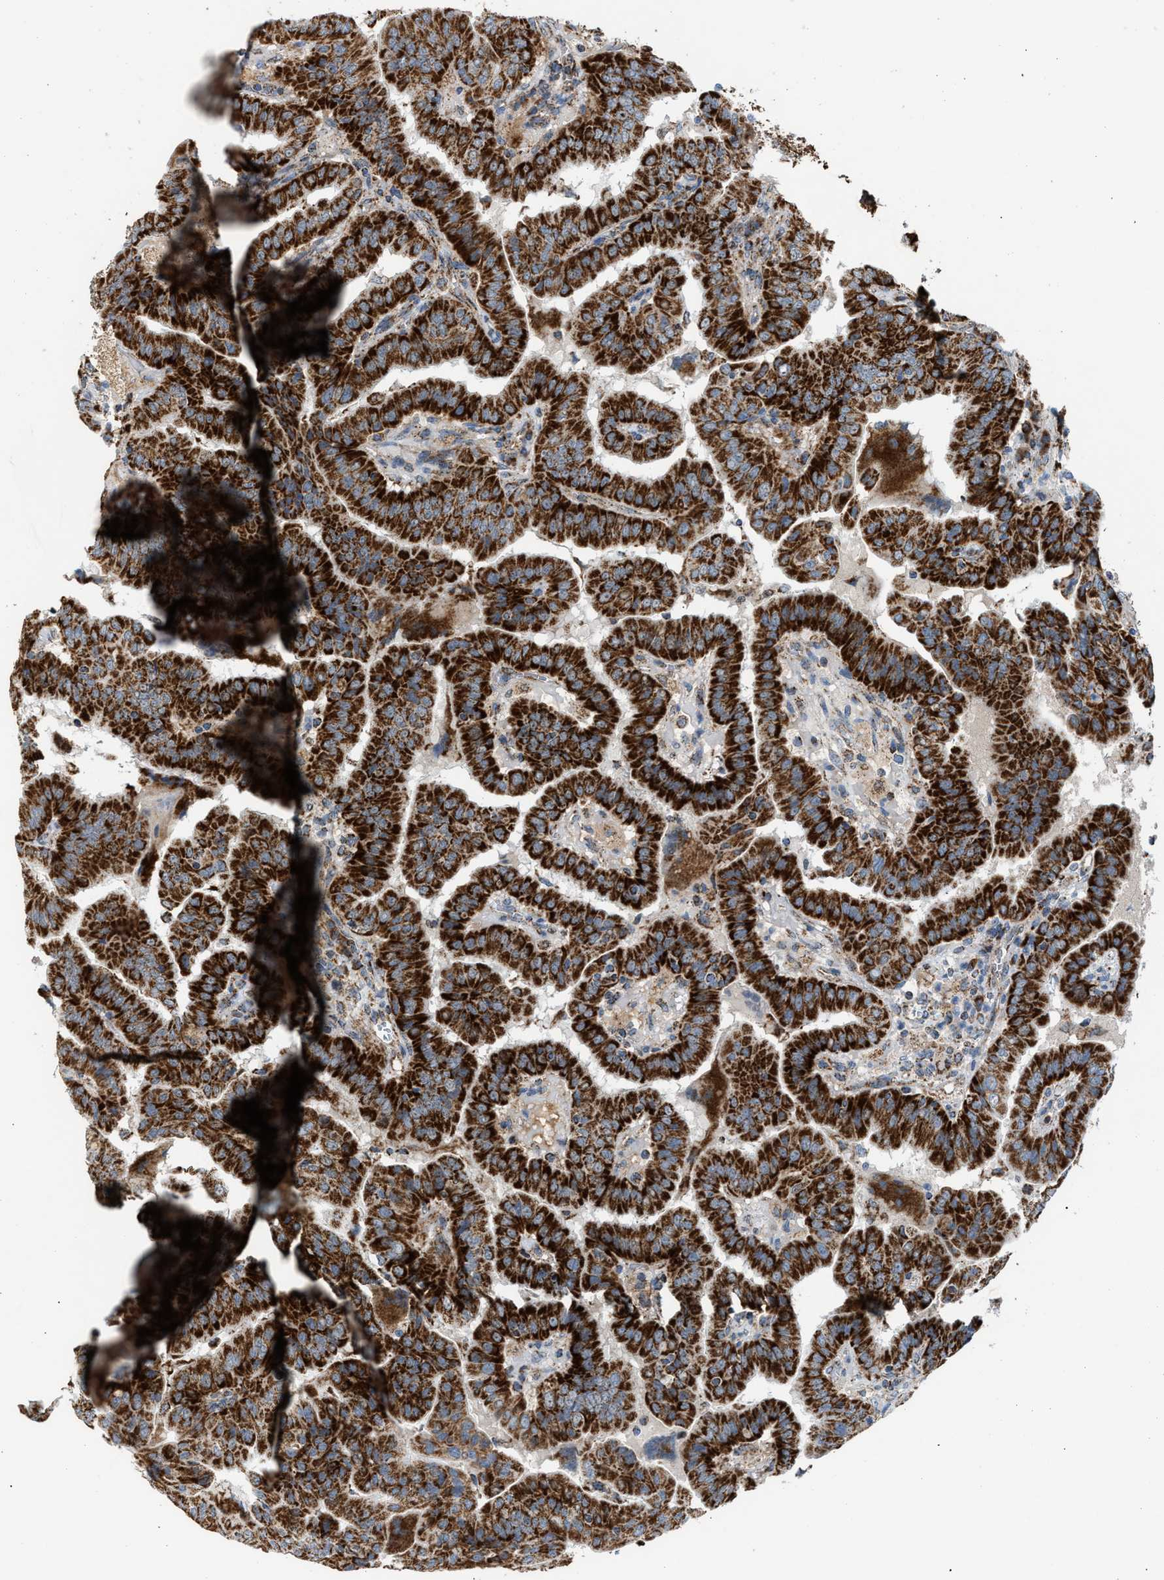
{"staining": {"intensity": "strong", "quantity": ">75%", "location": "cytoplasmic/membranous"}, "tissue": "thyroid cancer", "cell_type": "Tumor cells", "image_type": "cancer", "snomed": [{"axis": "morphology", "description": "Papillary adenocarcinoma, NOS"}, {"axis": "topography", "description": "Thyroid gland"}], "caption": "Immunohistochemistry (IHC) (DAB) staining of thyroid papillary adenocarcinoma shows strong cytoplasmic/membranous protein staining in about >75% of tumor cells. (DAB (3,3'-diaminobenzidine) IHC, brown staining for protein, blue staining for nuclei).", "gene": "PMPCA", "patient": {"sex": "male", "age": 33}}